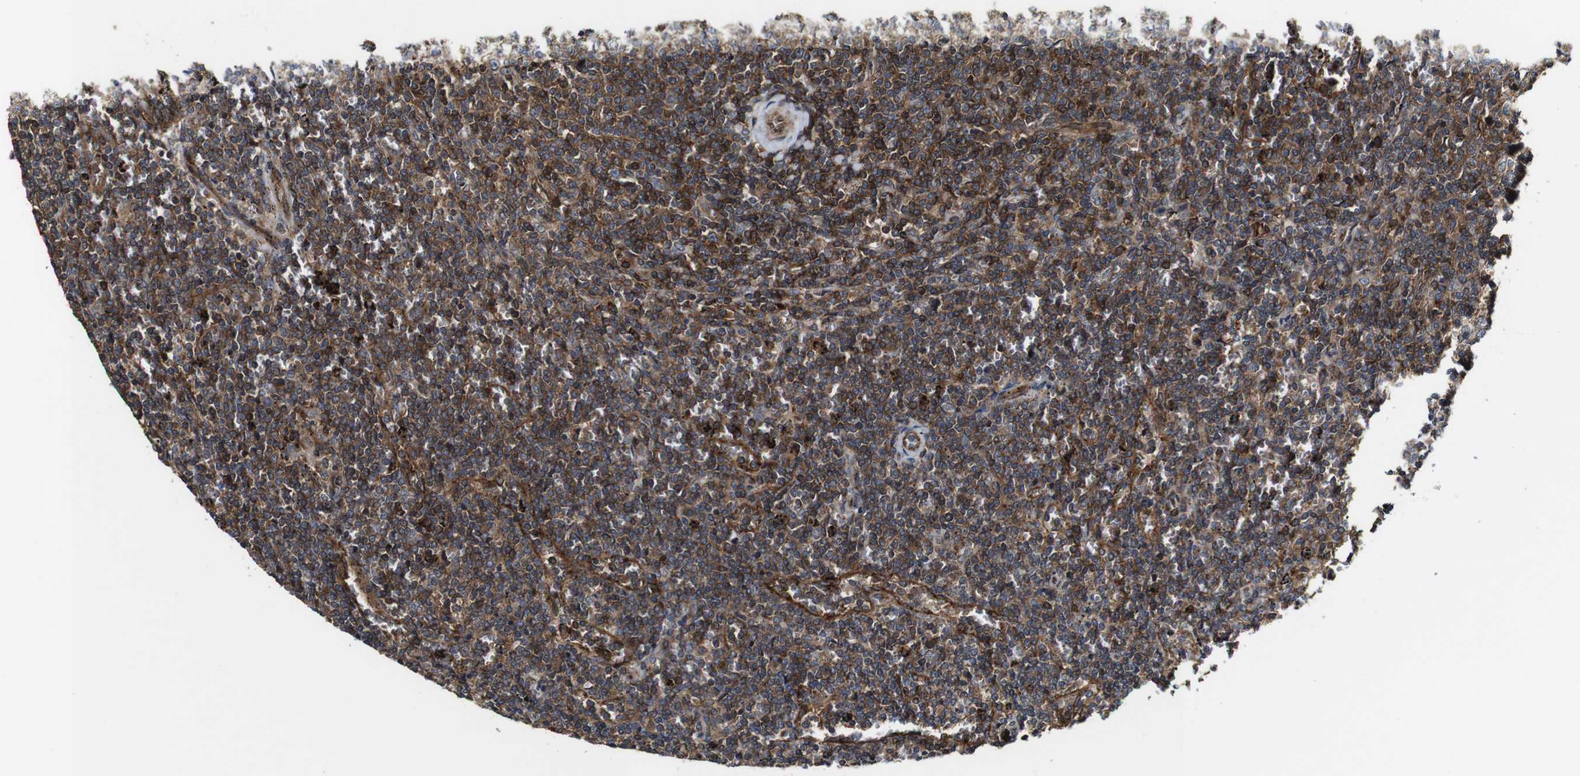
{"staining": {"intensity": "moderate", "quantity": ">75%", "location": "cytoplasmic/membranous"}, "tissue": "lymphoma", "cell_type": "Tumor cells", "image_type": "cancer", "snomed": [{"axis": "morphology", "description": "Malignant lymphoma, non-Hodgkin's type, Low grade"}, {"axis": "topography", "description": "Spleen"}], "caption": "Immunohistochemistry (IHC) staining of lymphoma, which reveals medium levels of moderate cytoplasmic/membranous positivity in about >75% of tumor cells indicating moderate cytoplasmic/membranous protein expression. The staining was performed using DAB (3,3'-diaminobenzidine) (brown) for protein detection and nuclei were counterstained in hematoxylin (blue).", "gene": "TNIK", "patient": {"sex": "female", "age": 50}}